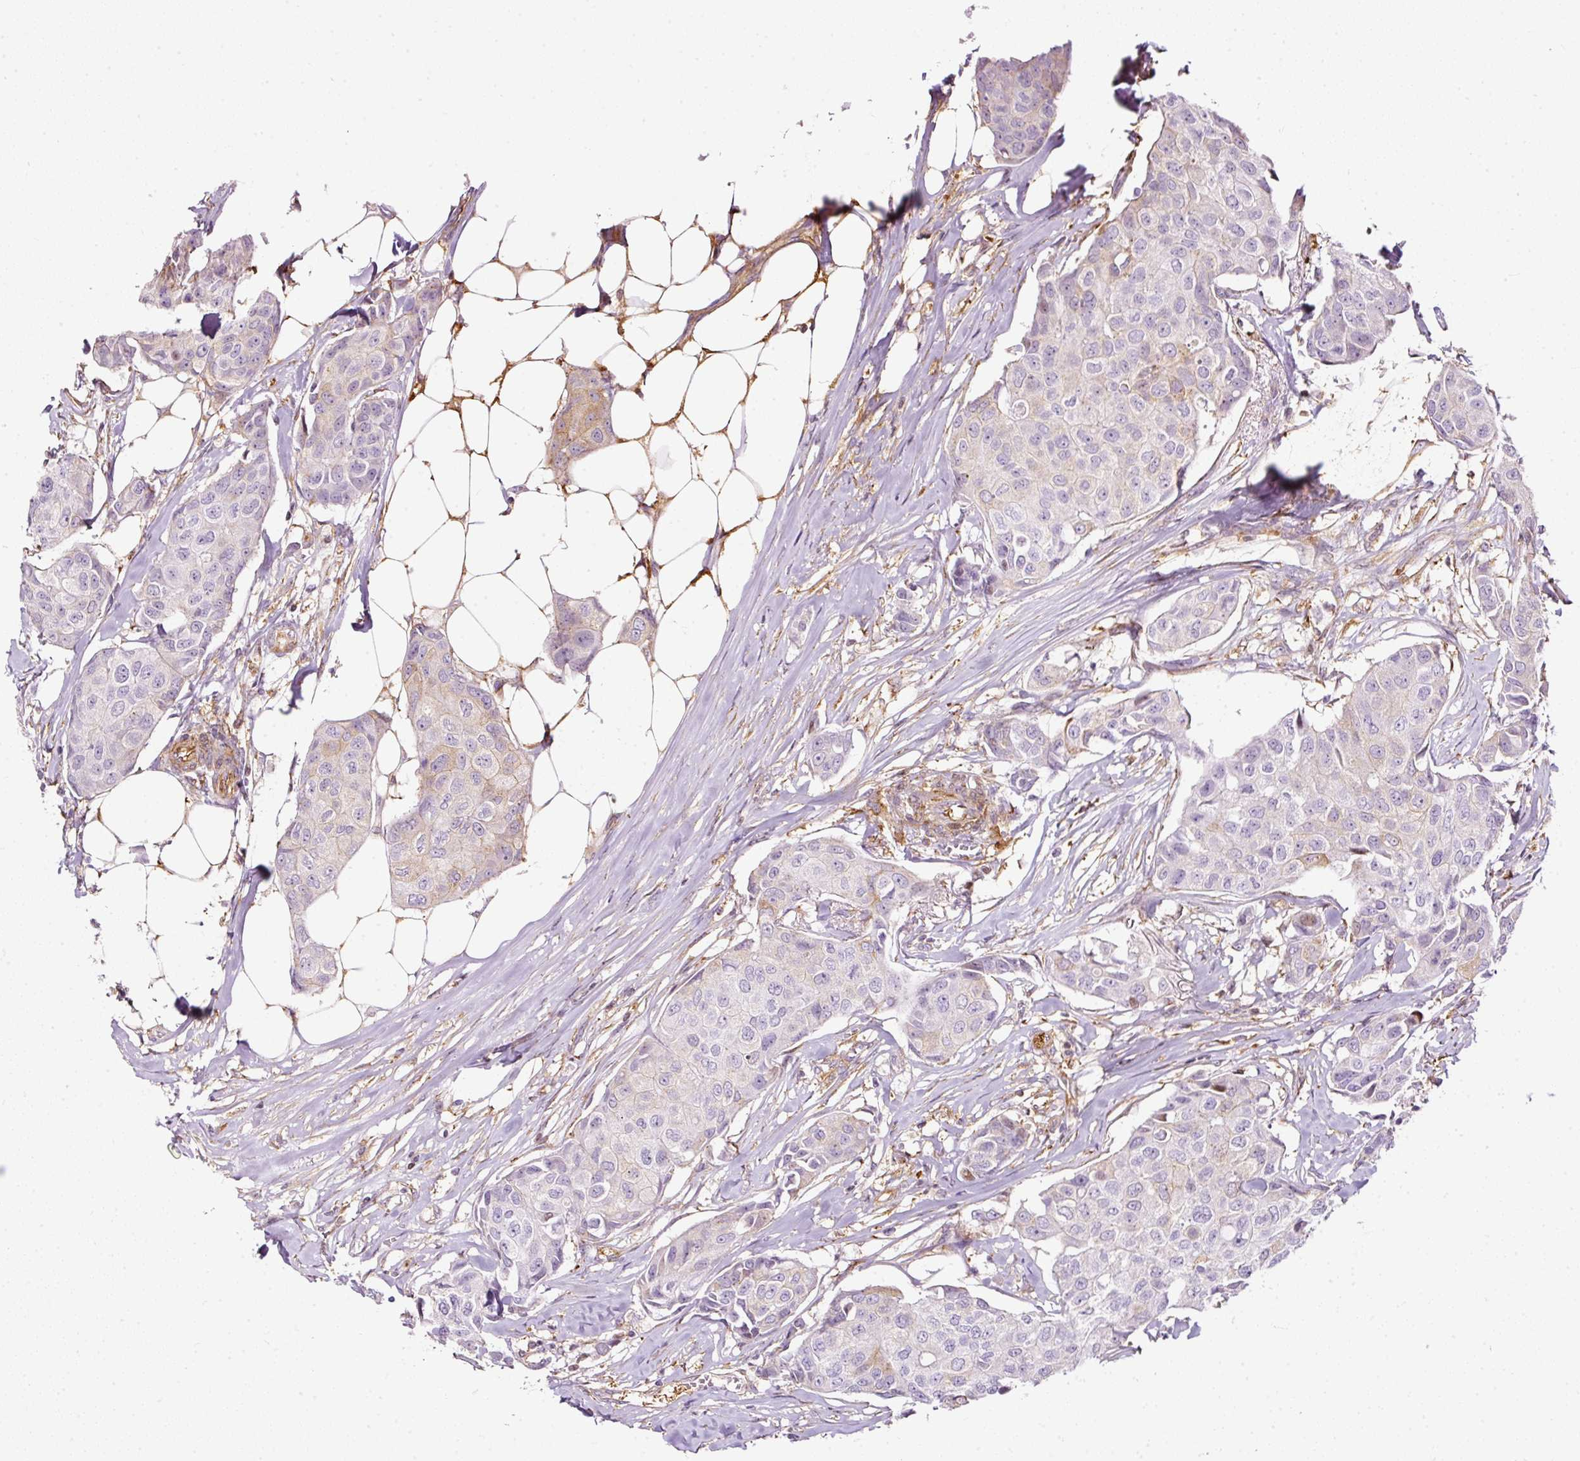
{"staining": {"intensity": "negative", "quantity": "none", "location": "none"}, "tissue": "breast cancer", "cell_type": "Tumor cells", "image_type": "cancer", "snomed": [{"axis": "morphology", "description": "Duct carcinoma"}, {"axis": "topography", "description": "Breast"}], "caption": "Immunohistochemistry histopathology image of breast cancer stained for a protein (brown), which displays no staining in tumor cells.", "gene": "SCNM1", "patient": {"sex": "female", "age": 80}}